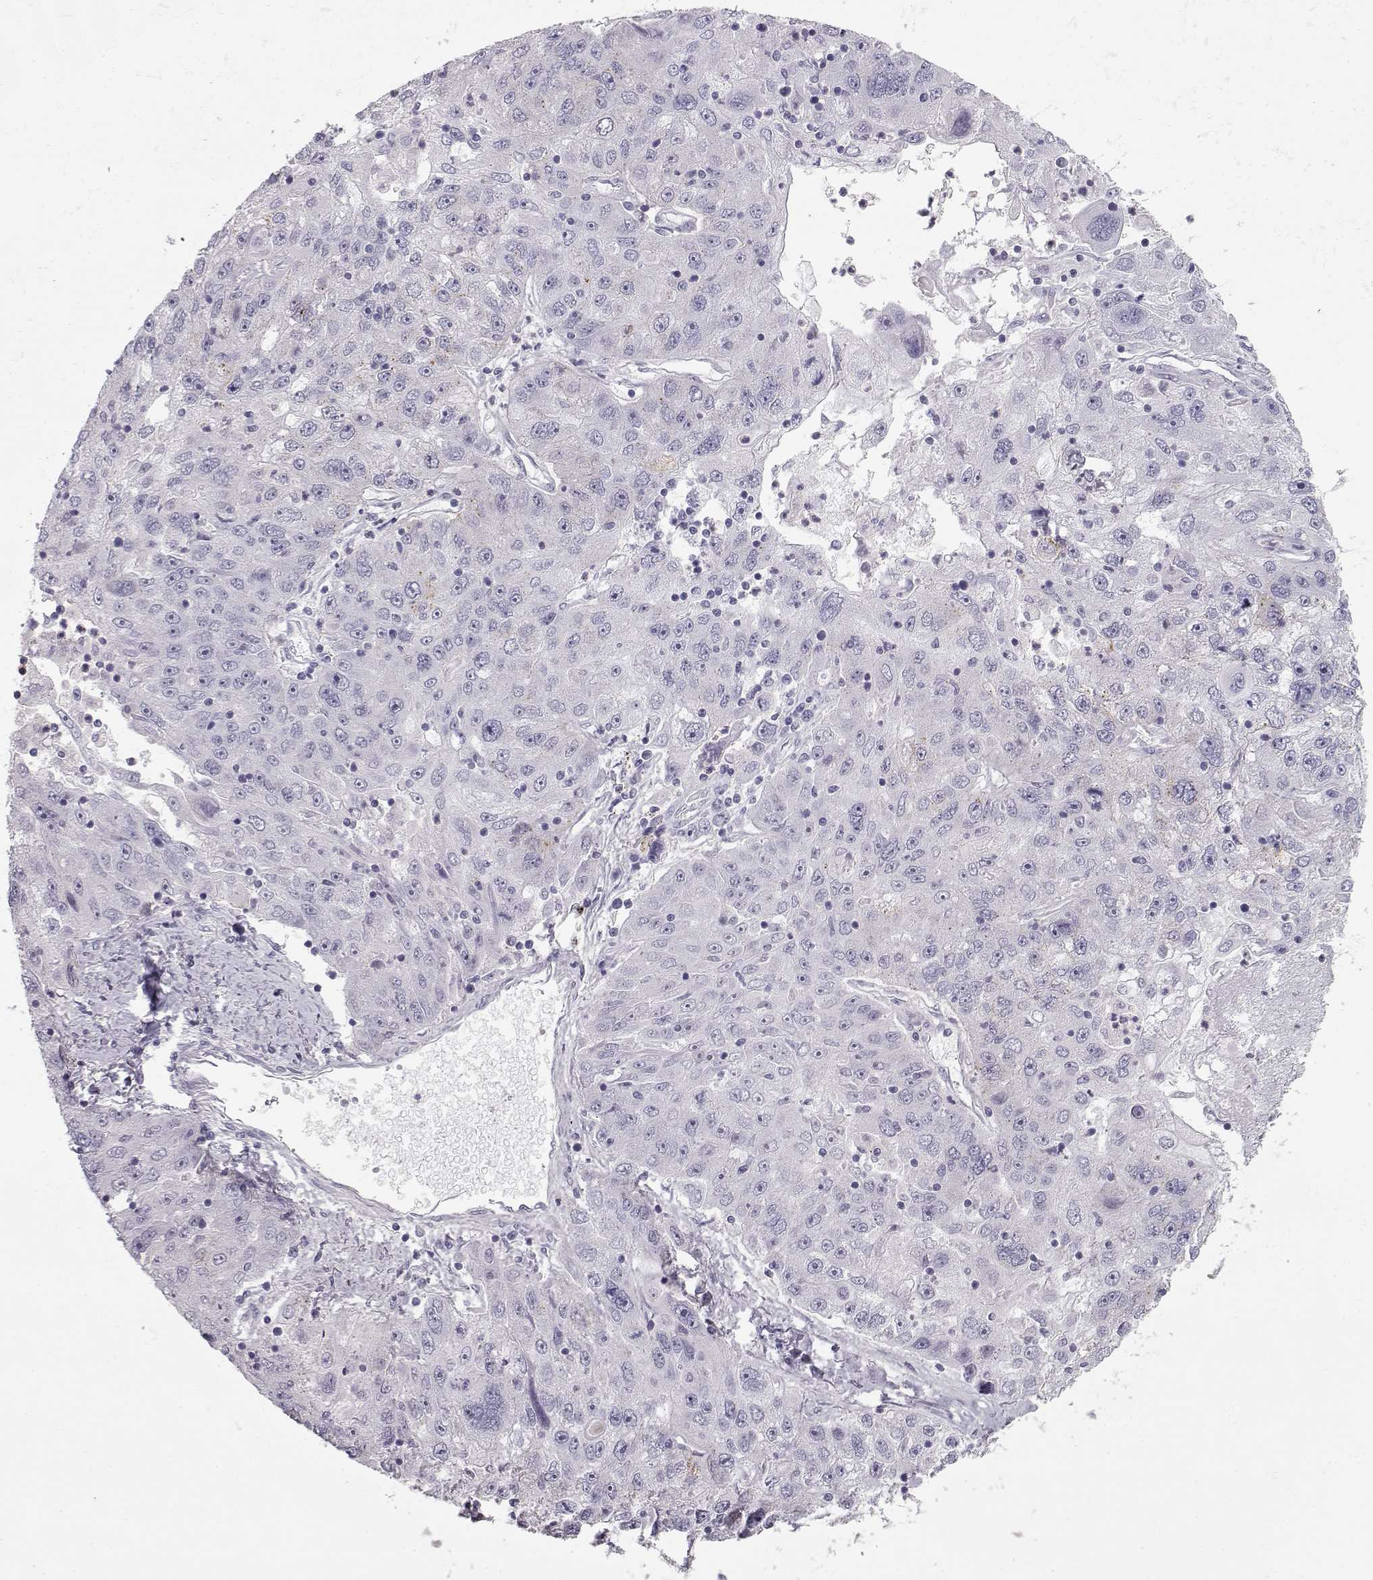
{"staining": {"intensity": "negative", "quantity": "none", "location": "none"}, "tissue": "stomach cancer", "cell_type": "Tumor cells", "image_type": "cancer", "snomed": [{"axis": "morphology", "description": "Adenocarcinoma, NOS"}, {"axis": "topography", "description": "Stomach"}], "caption": "Tumor cells show no significant positivity in stomach cancer.", "gene": "SLC18A1", "patient": {"sex": "male", "age": 56}}